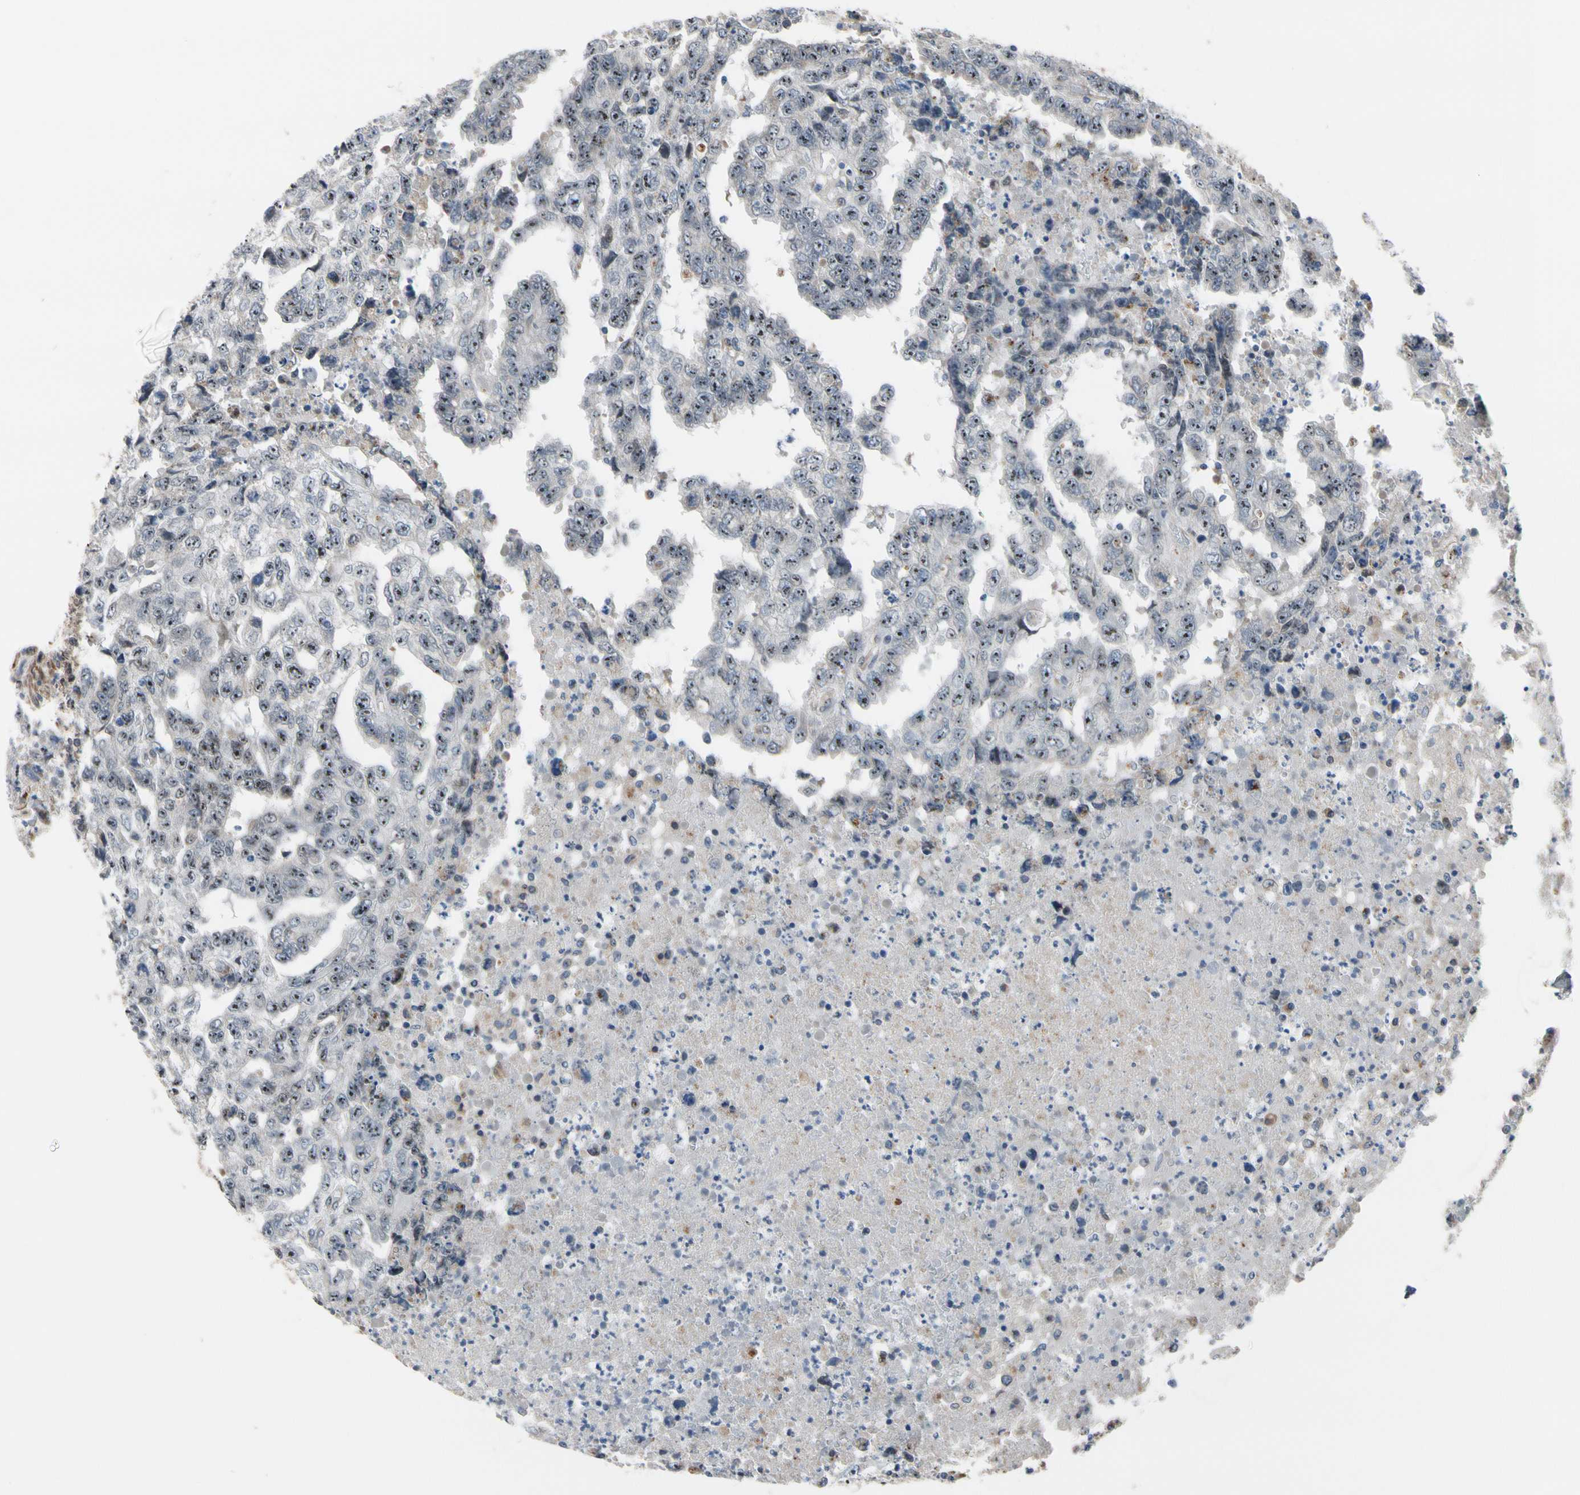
{"staining": {"intensity": "weak", "quantity": "25%-75%", "location": "cytoplasmic/membranous"}, "tissue": "testis cancer", "cell_type": "Tumor cells", "image_type": "cancer", "snomed": [{"axis": "morphology", "description": "Necrosis, NOS"}, {"axis": "morphology", "description": "Carcinoma, Embryonal, NOS"}, {"axis": "topography", "description": "Testis"}], "caption": "High-magnification brightfield microscopy of testis cancer (embryonal carcinoma) stained with DAB (3,3'-diaminobenzidine) (brown) and counterstained with hematoxylin (blue). tumor cells exhibit weak cytoplasmic/membranous expression is present in approximately25%-75% of cells.", "gene": "TMED7", "patient": {"sex": "male", "age": 19}}